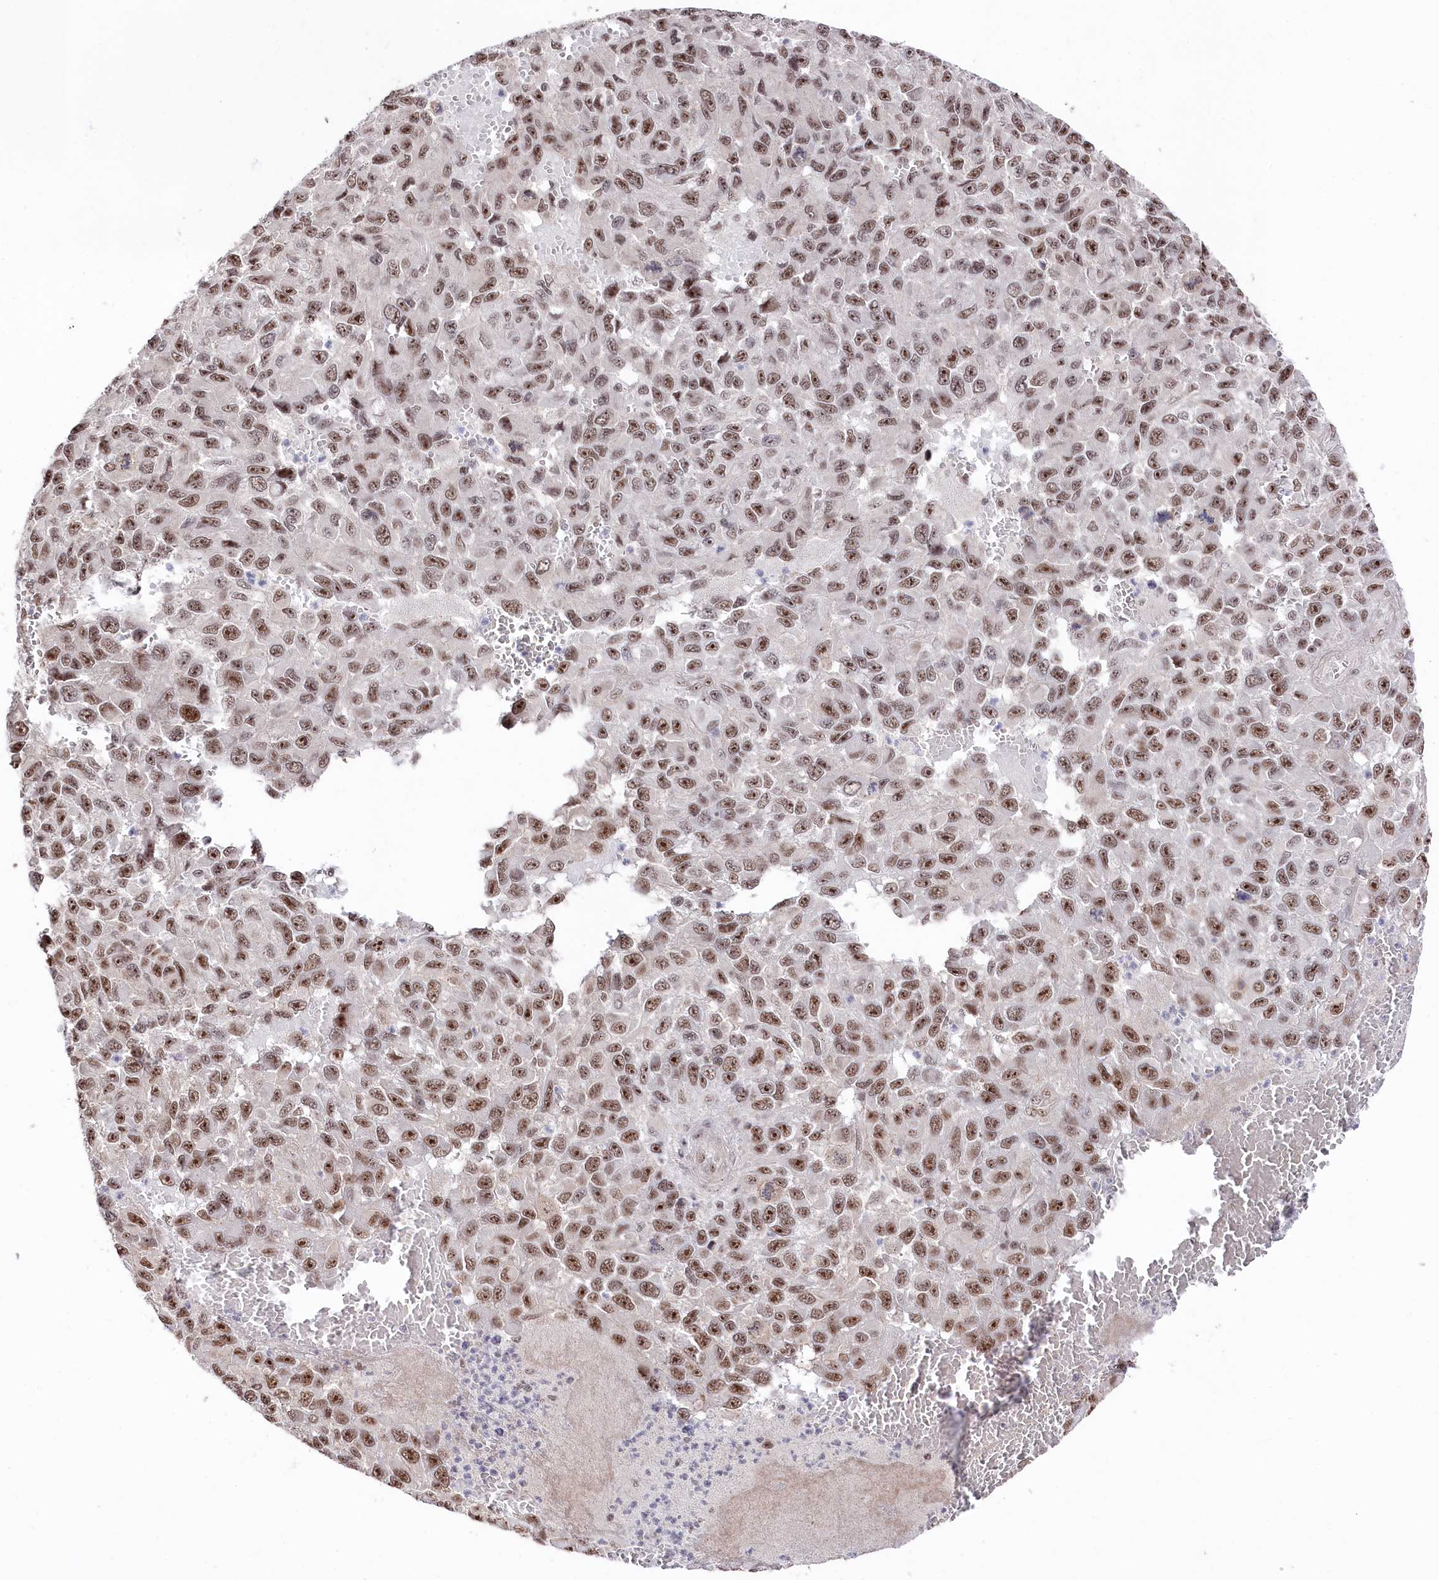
{"staining": {"intensity": "moderate", "quantity": ">75%", "location": "nuclear"}, "tissue": "melanoma", "cell_type": "Tumor cells", "image_type": "cancer", "snomed": [{"axis": "morphology", "description": "Normal tissue, NOS"}, {"axis": "morphology", "description": "Malignant melanoma, NOS"}, {"axis": "topography", "description": "Skin"}], "caption": "Immunohistochemical staining of malignant melanoma shows medium levels of moderate nuclear positivity in about >75% of tumor cells.", "gene": "POLR2H", "patient": {"sex": "female", "age": 96}}